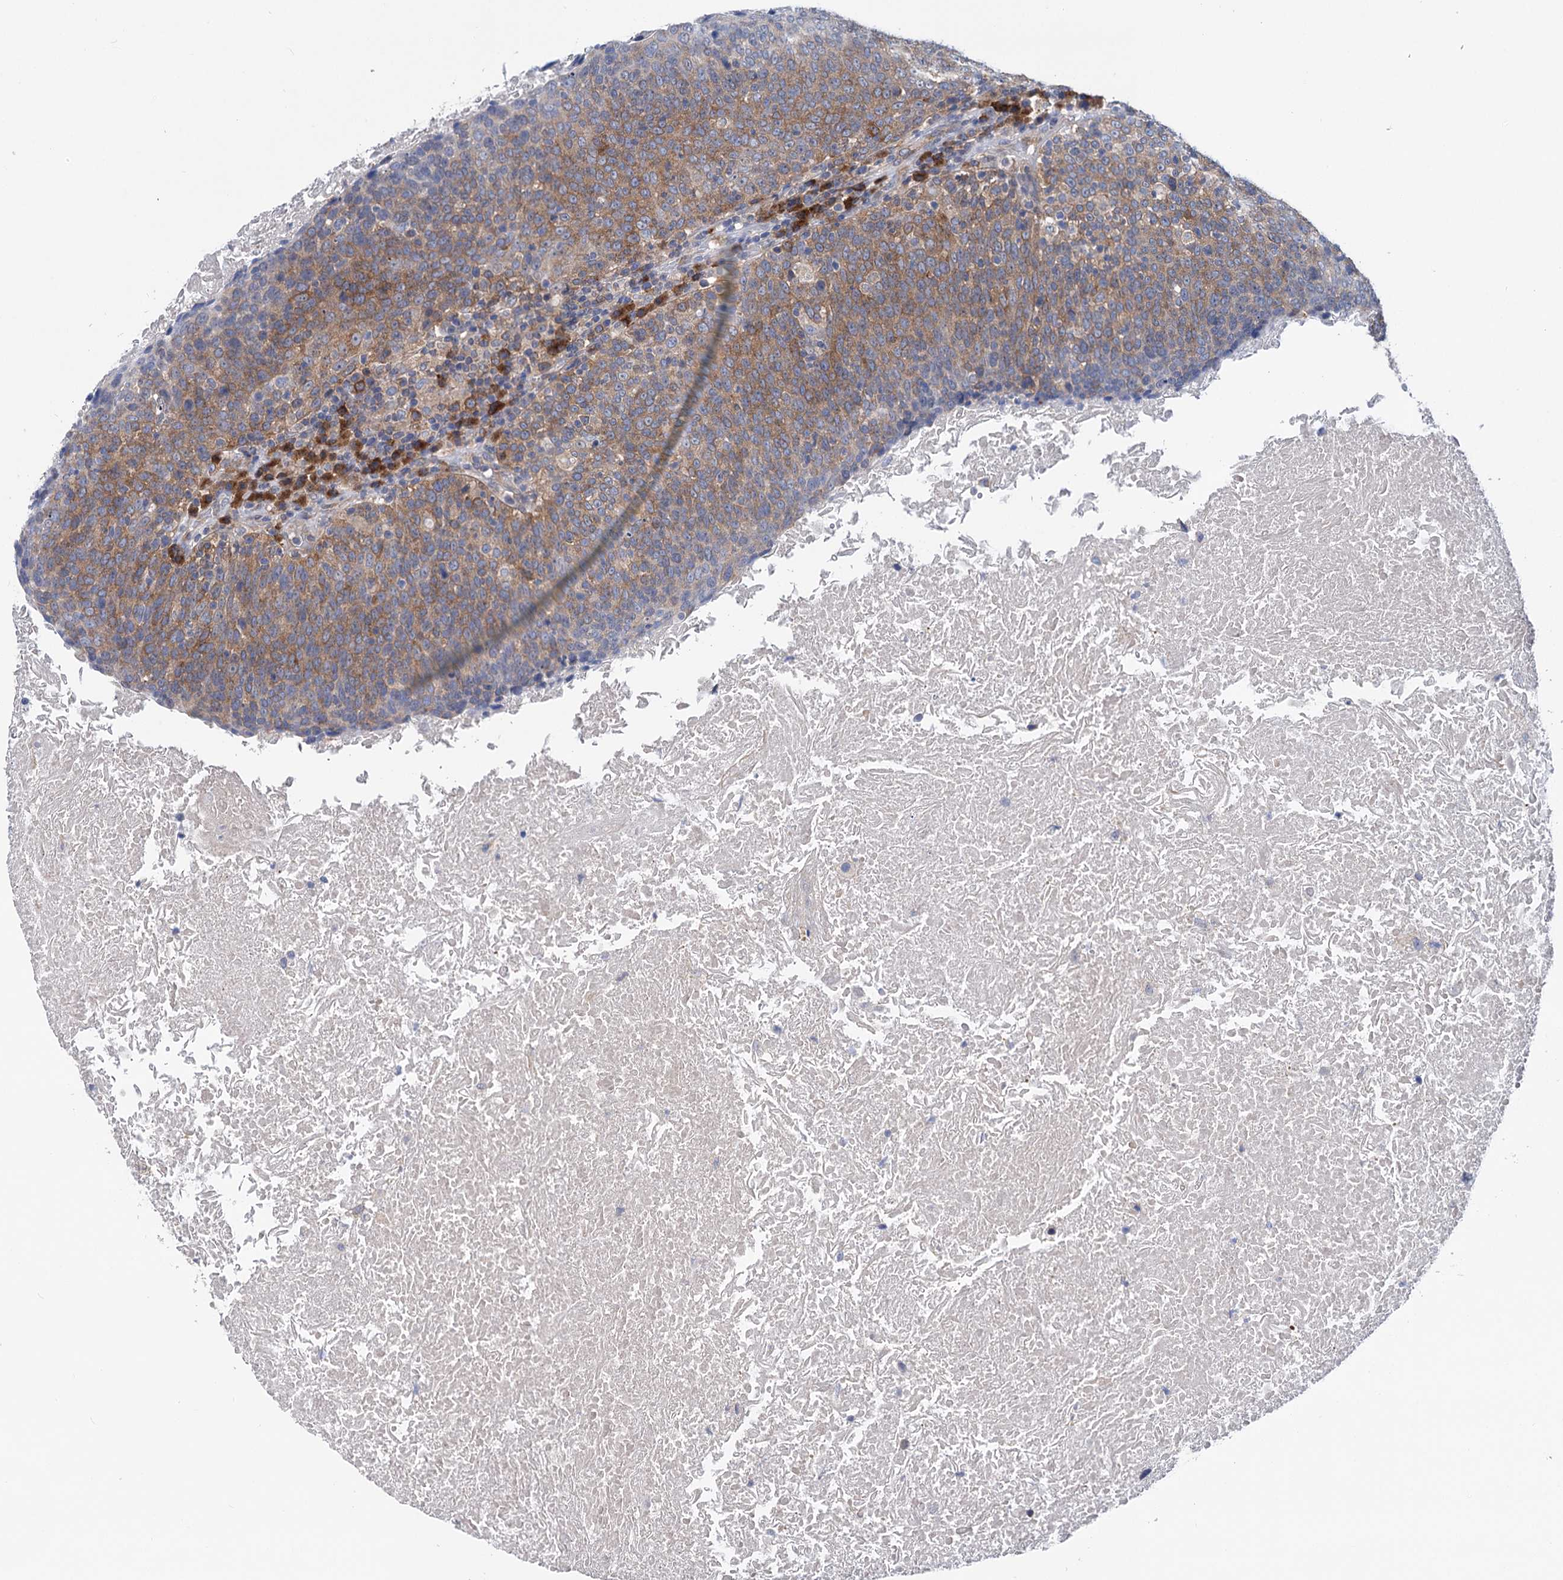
{"staining": {"intensity": "moderate", "quantity": ">75%", "location": "cytoplasmic/membranous"}, "tissue": "head and neck cancer", "cell_type": "Tumor cells", "image_type": "cancer", "snomed": [{"axis": "morphology", "description": "Squamous cell carcinoma, NOS"}, {"axis": "morphology", "description": "Squamous cell carcinoma, metastatic, NOS"}, {"axis": "topography", "description": "Lymph node"}, {"axis": "topography", "description": "Head-Neck"}], "caption": "A brown stain highlights moderate cytoplasmic/membranous staining of a protein in human head and neck cancer tumor cells. The protein is stained brown, and the nuclei are stained in blue (DAB IHC with brightfield microscopy, high magnification).", "gene": "ZNRD2", "patient": {"sex": "male", "age": 62}}